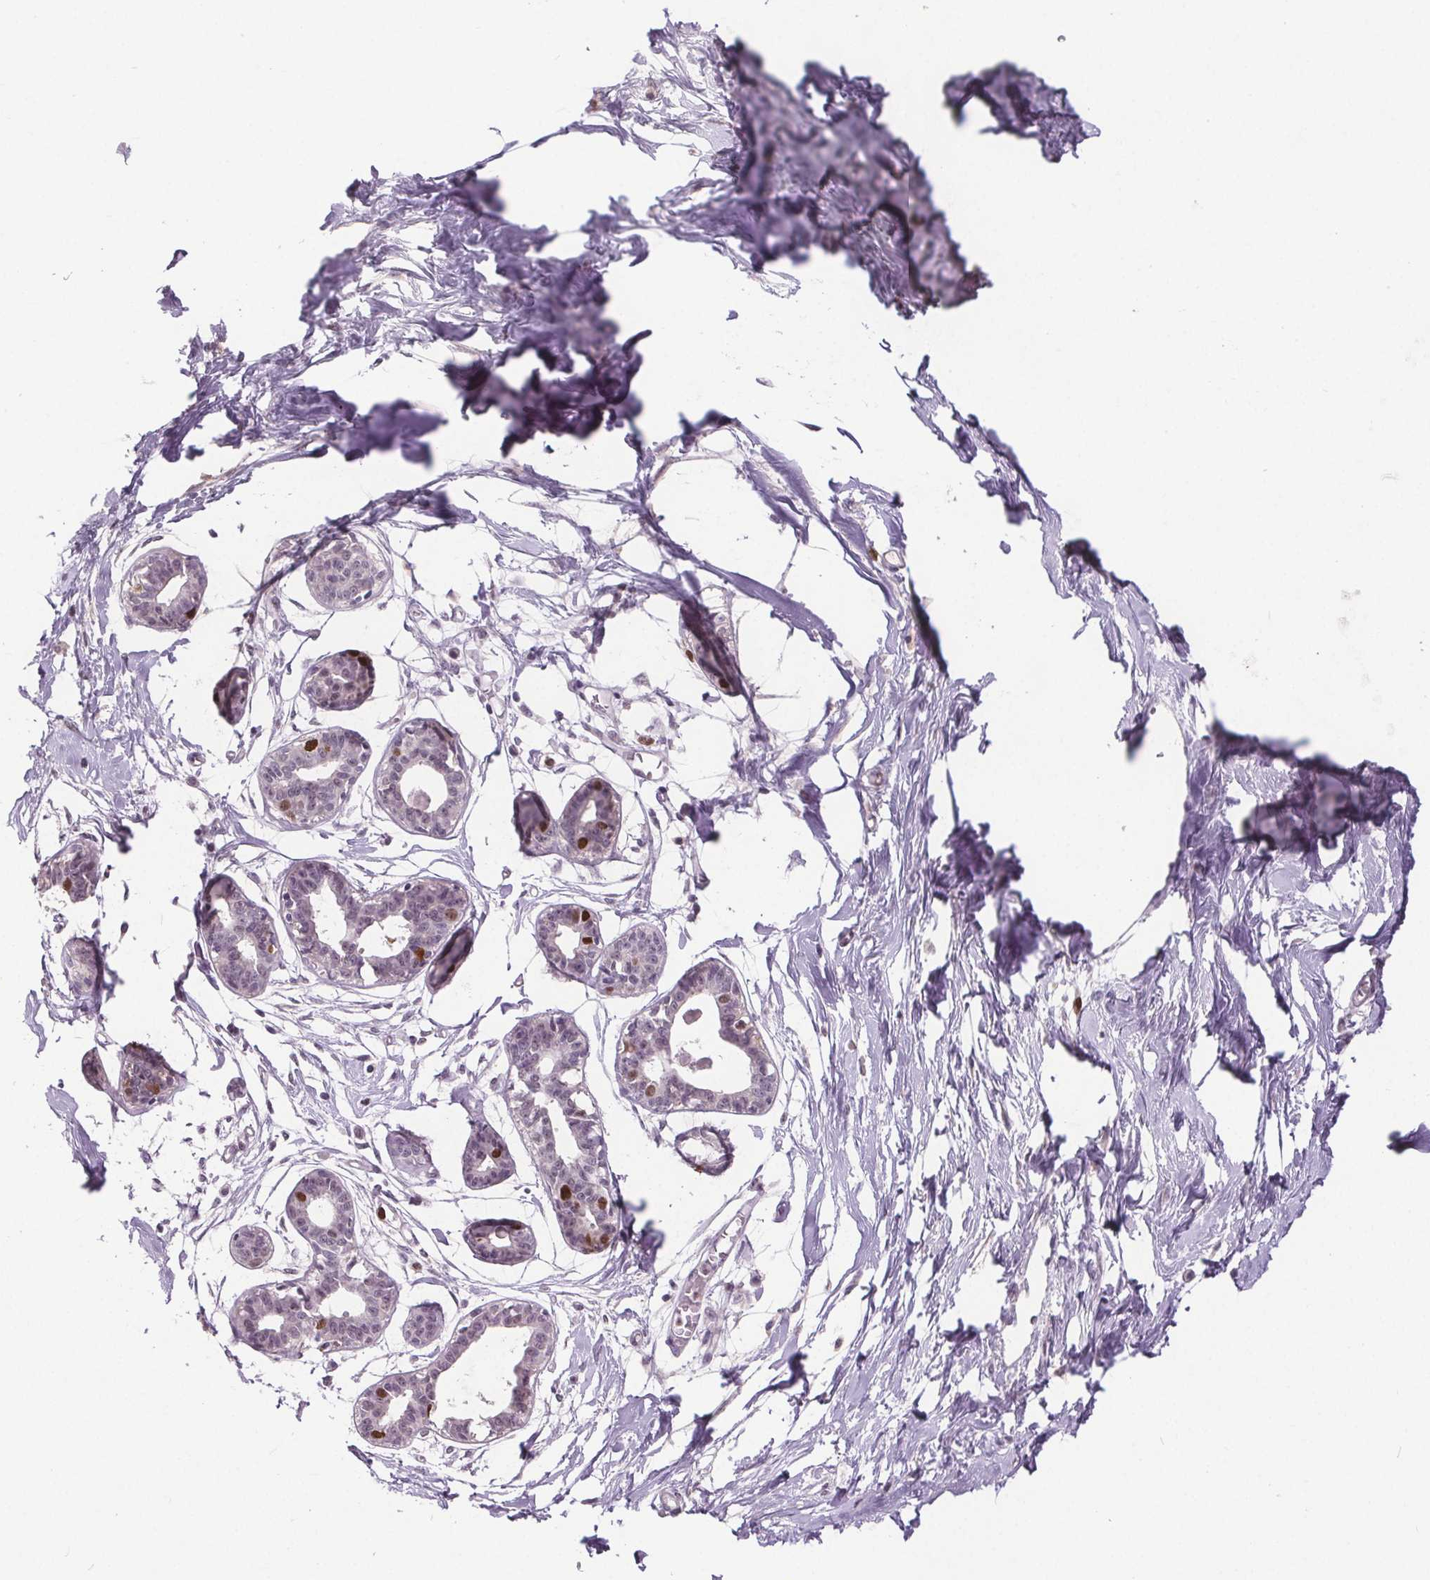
{"staining": {"intensity": "moderate", "quantity": "<25%", "location": "nuclear"}, "tissue": "breast", "cell_type": "Adipocytes", "image_type": "normal", "snomed": [{"axis": "morphology", "description": "Normal tissue, NOS"}, {"axis": "topography", "description": "Breast"}], "caption": "Immunohistochemical staining of normal human breast reveals <25% levels of moderate nuclear protein expression in approximately <25% of adipocytes. (DAB (3,3'-diaminobenzidine) = brown stain, brightfield microscopy at high magnification).", "gene": "CENPF", "patient": {"sex": "female", "age": 45}}